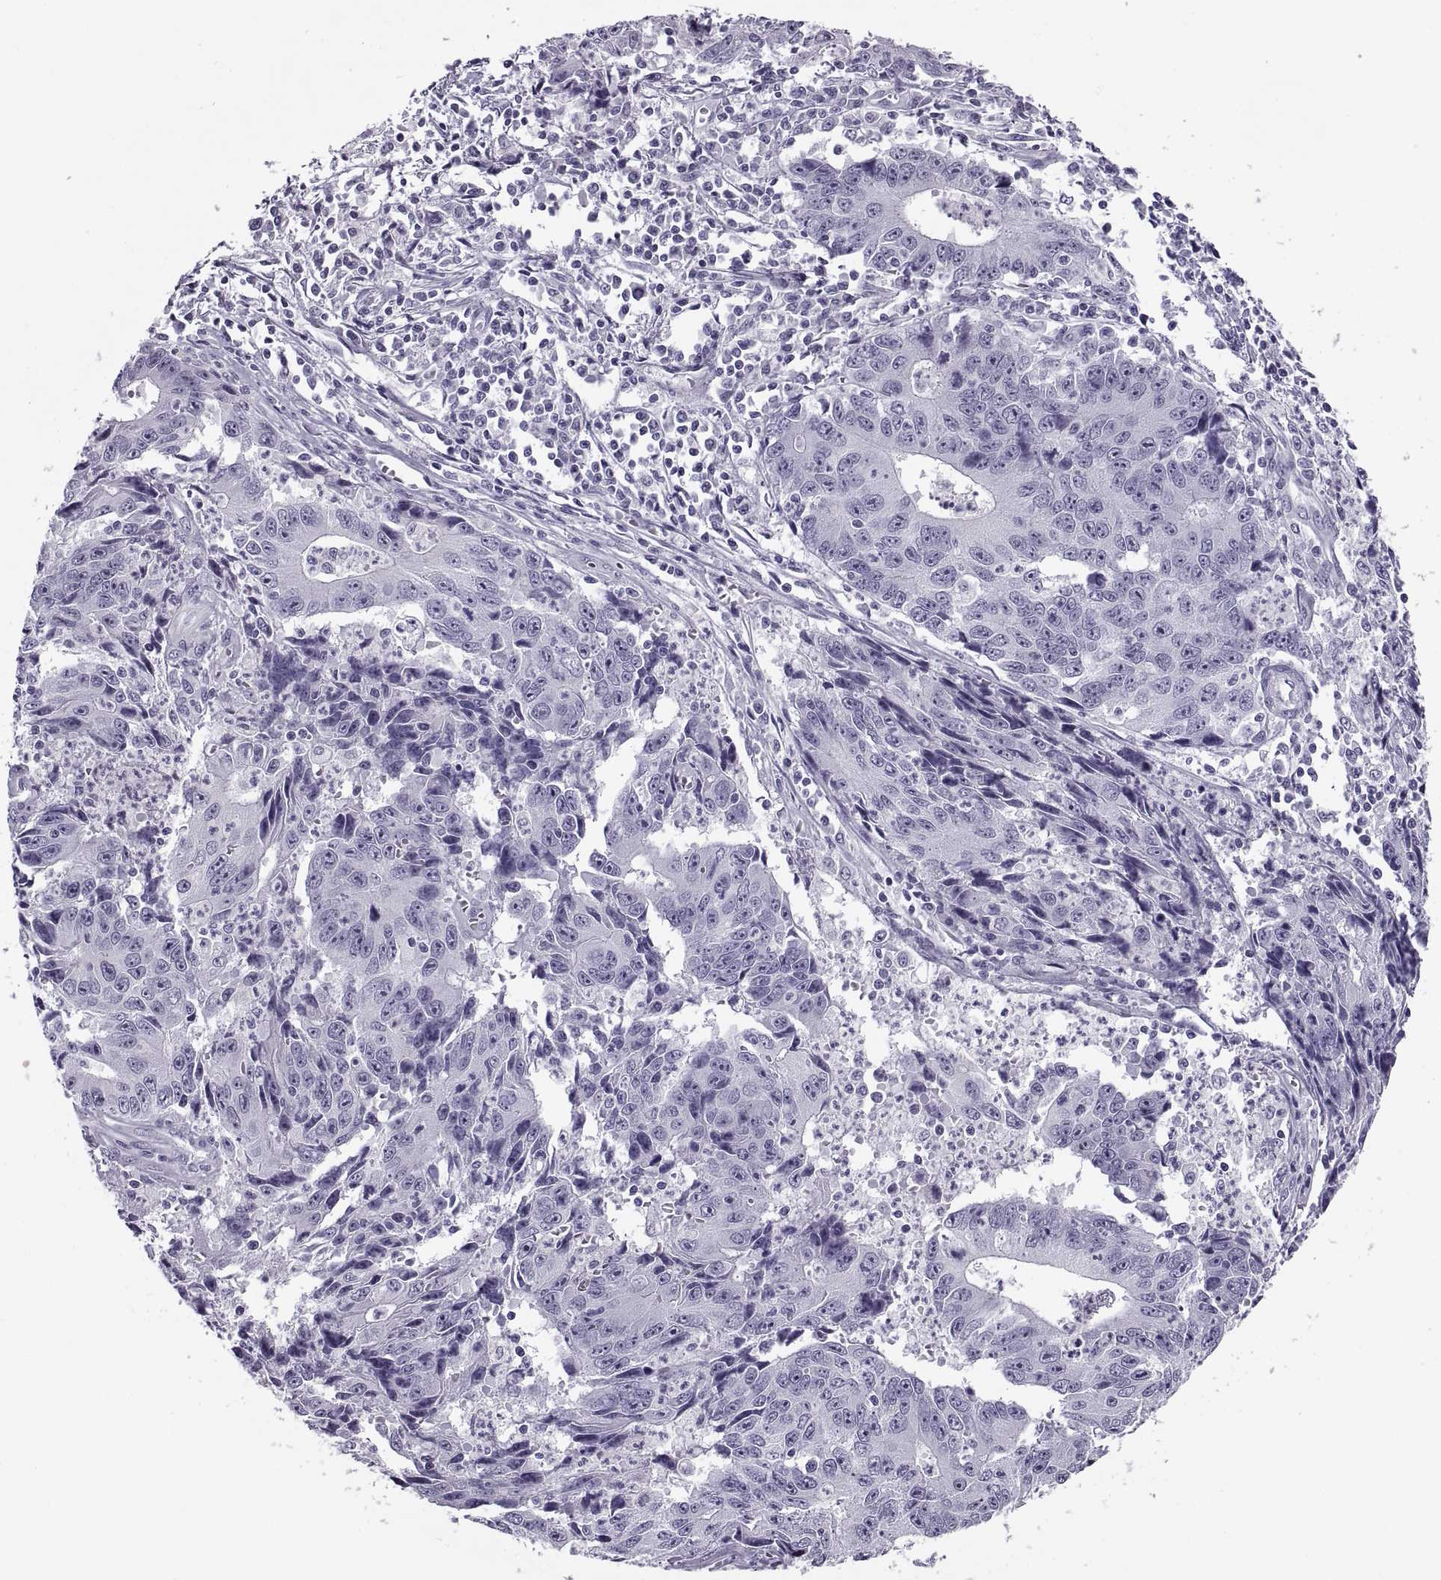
{"staining": {"intensity": "negative", "quantity": "none", "location": "none"}, "tissue": "liver cancer", "cell_type": "Tumor cells", "image_type": "cancer", "snomed": [{"axis": "morphology", "description": "Cholangiocarcinoma"}, {"axis": "topography", "description": "Liver"}], "caption": "An immunohistochemistry histopathology image of liver cancer is shown. There is no staining in tumor cells of liver cancer.", "gene": "FAM24A", "patient": {"sex": "male", "age": 65}}